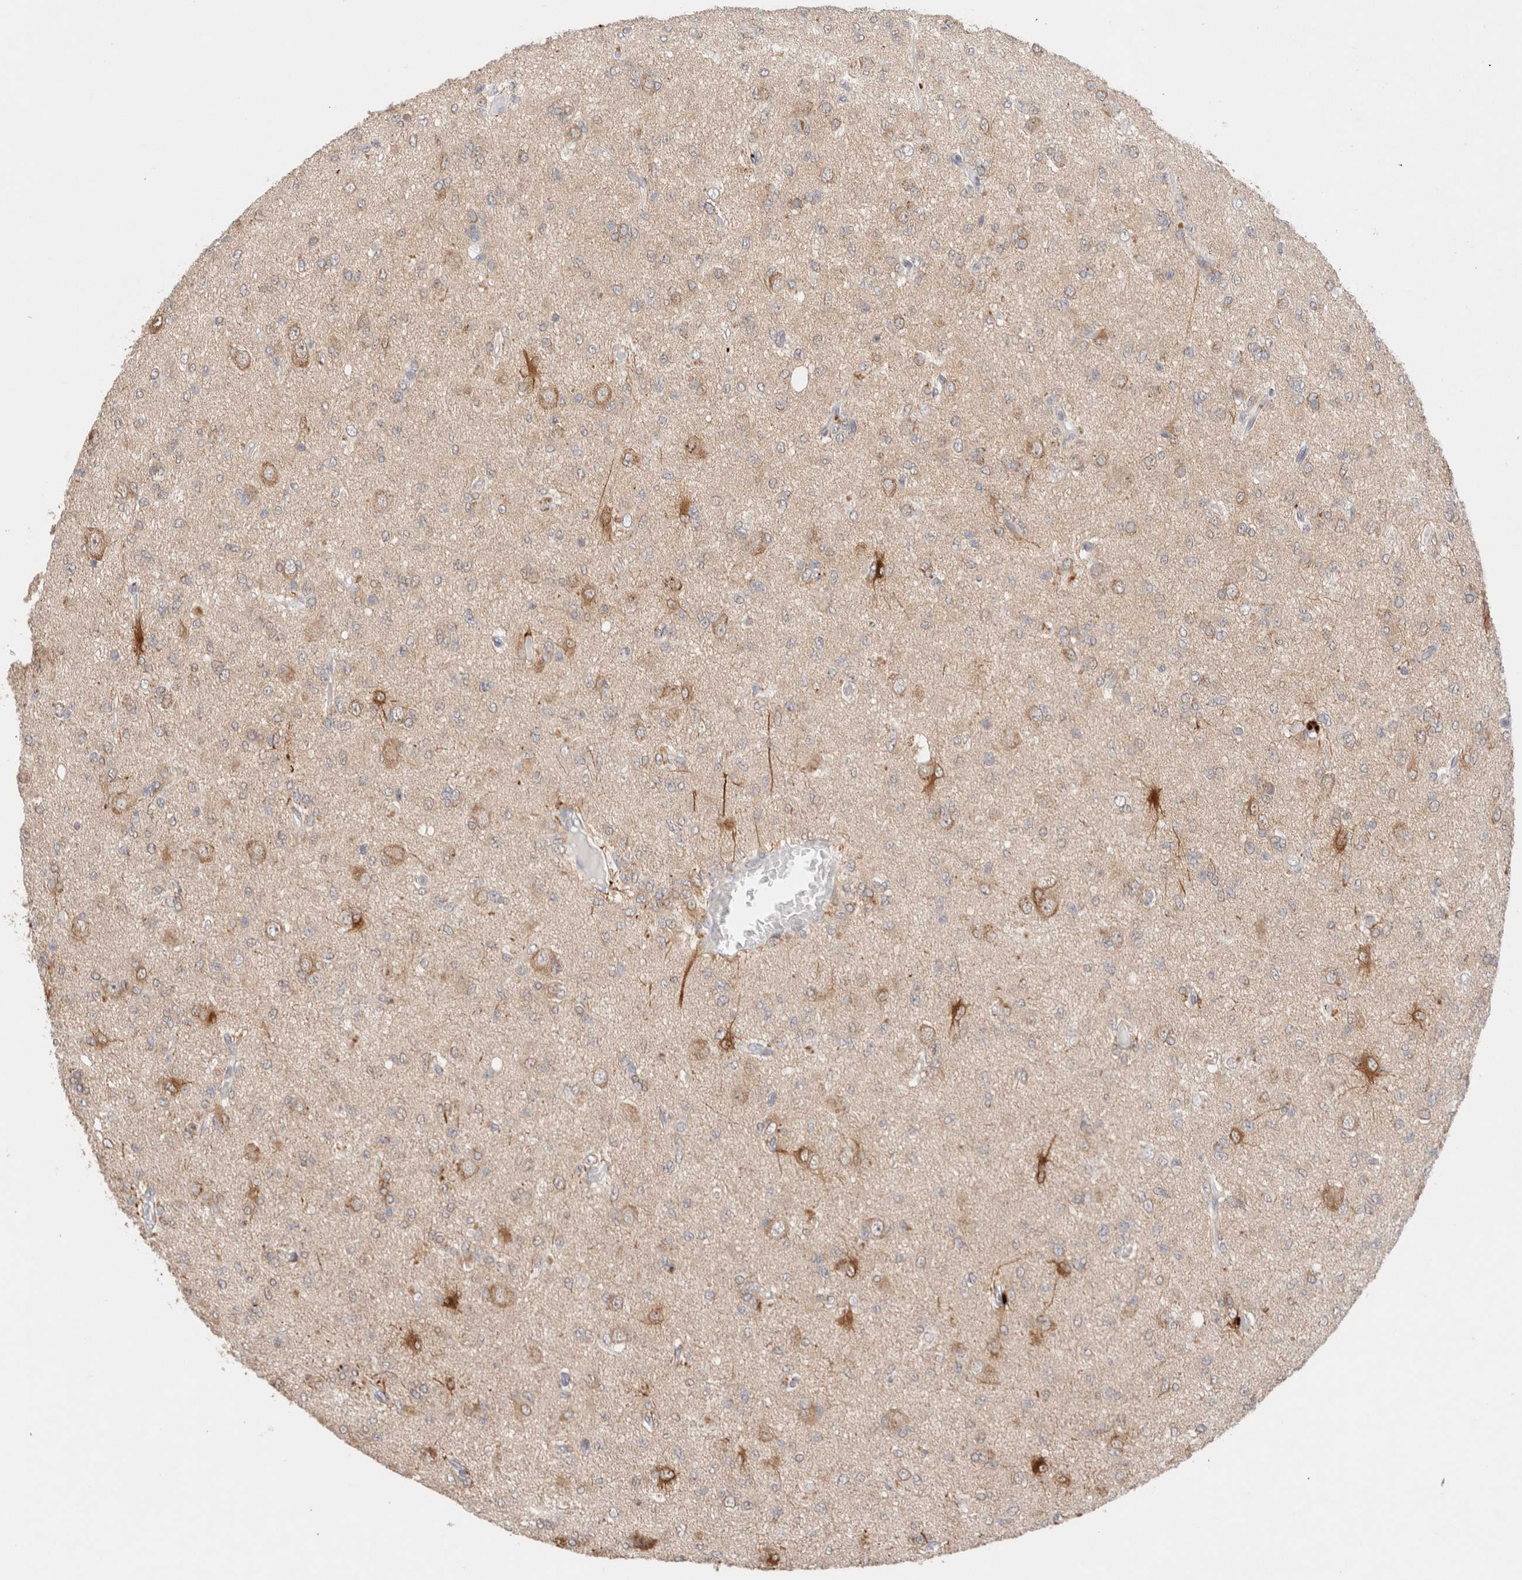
{"staining": {"intensity": "weak", "quantity": "<25%", "location": "cytoplasmic/membranous"}, "tissue": "glioma", "cell_type": "Tumor cells", "image_type": "cancer", "snomed": [{"axis": "morphology", "description": "Glioma, malignant, High grade"}, {"axis": "topography", "description": "Brain"}], "caption": "This histopathology image is of glioma stained with immunohistochemistry to label a protein in brown with the nuclei are counter-stained blue. There is no staining in tumor cells.", "gene": "ERI3", "patient": {"sex": "female", "age": 59}}